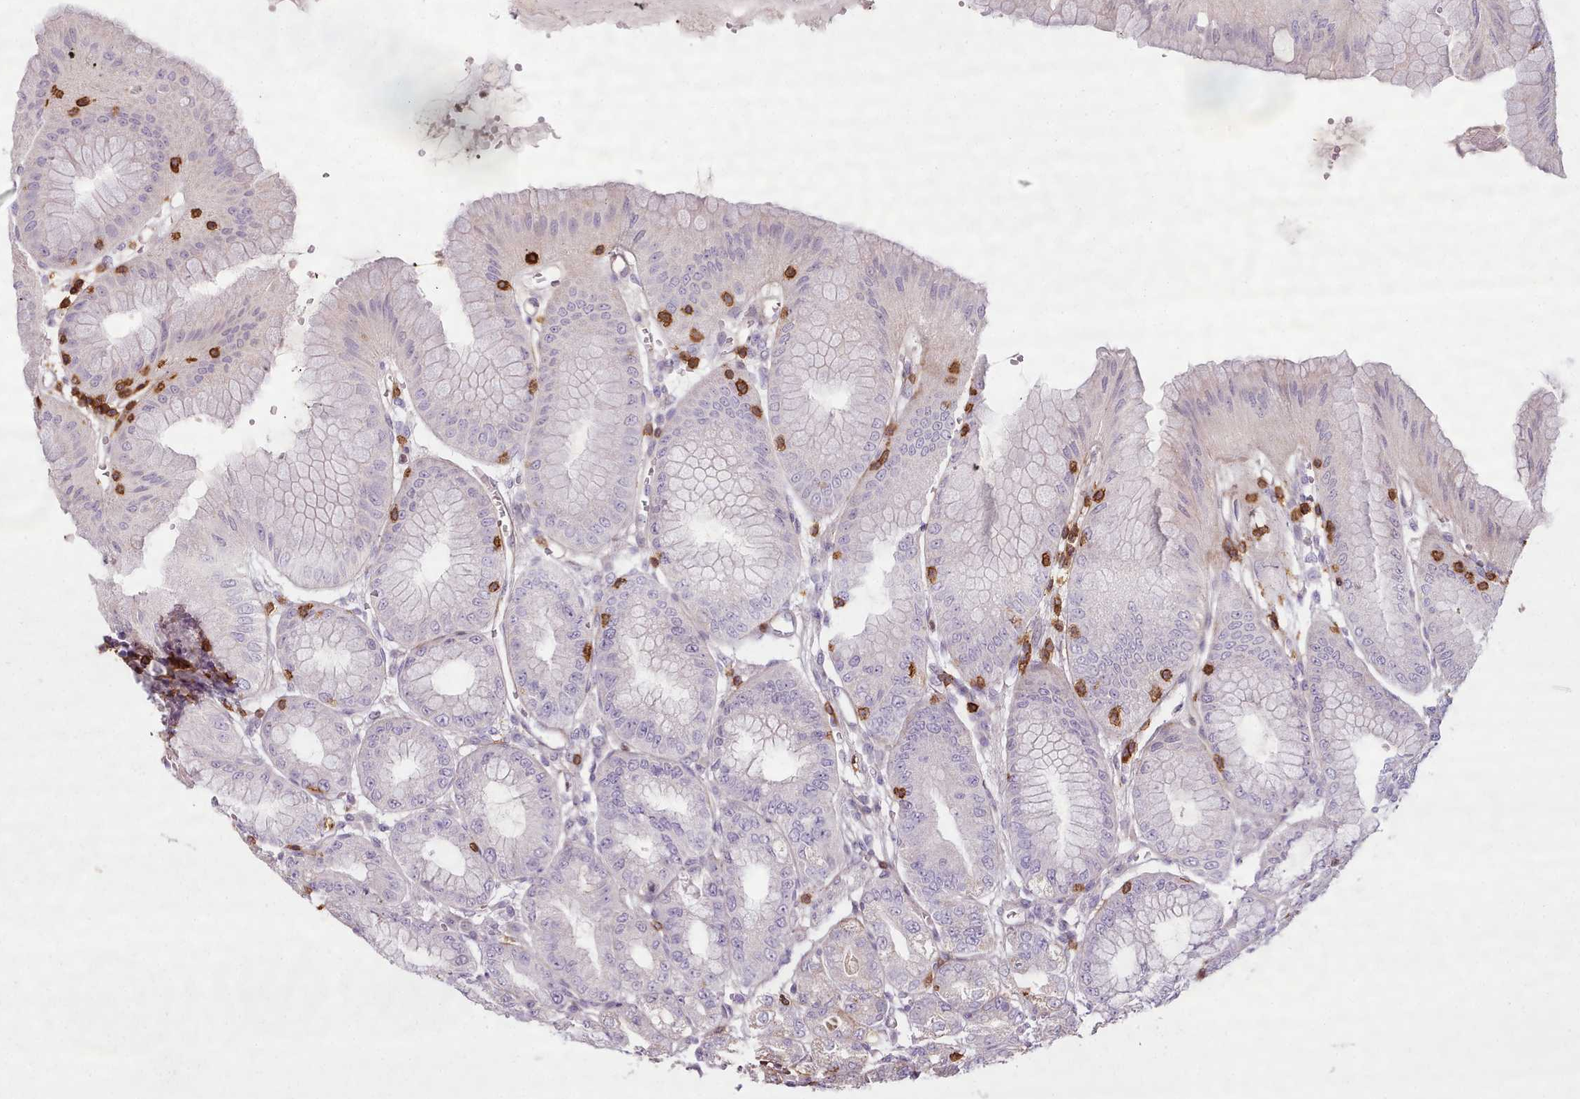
{"staining": {"intensity": "moderate", "quantity": "<25%", "location": "cytoplasmic/membranous"}, "tissue": "stomach", "cell_type": "Glandular cells", "image_type": "normal", "snomed": [{"axis": "morphology", "description": "Normal tissue, NOS"}, {"axis": "topography", "description": "Stomach, lower"}], "caption": "A histopathology image of stomach stained for a protein displays moderate cytoplasmic/membranous brown staining in glandular cells.", "gene": "ZNF583", "patient": {"sex": "male", "age": 71}}